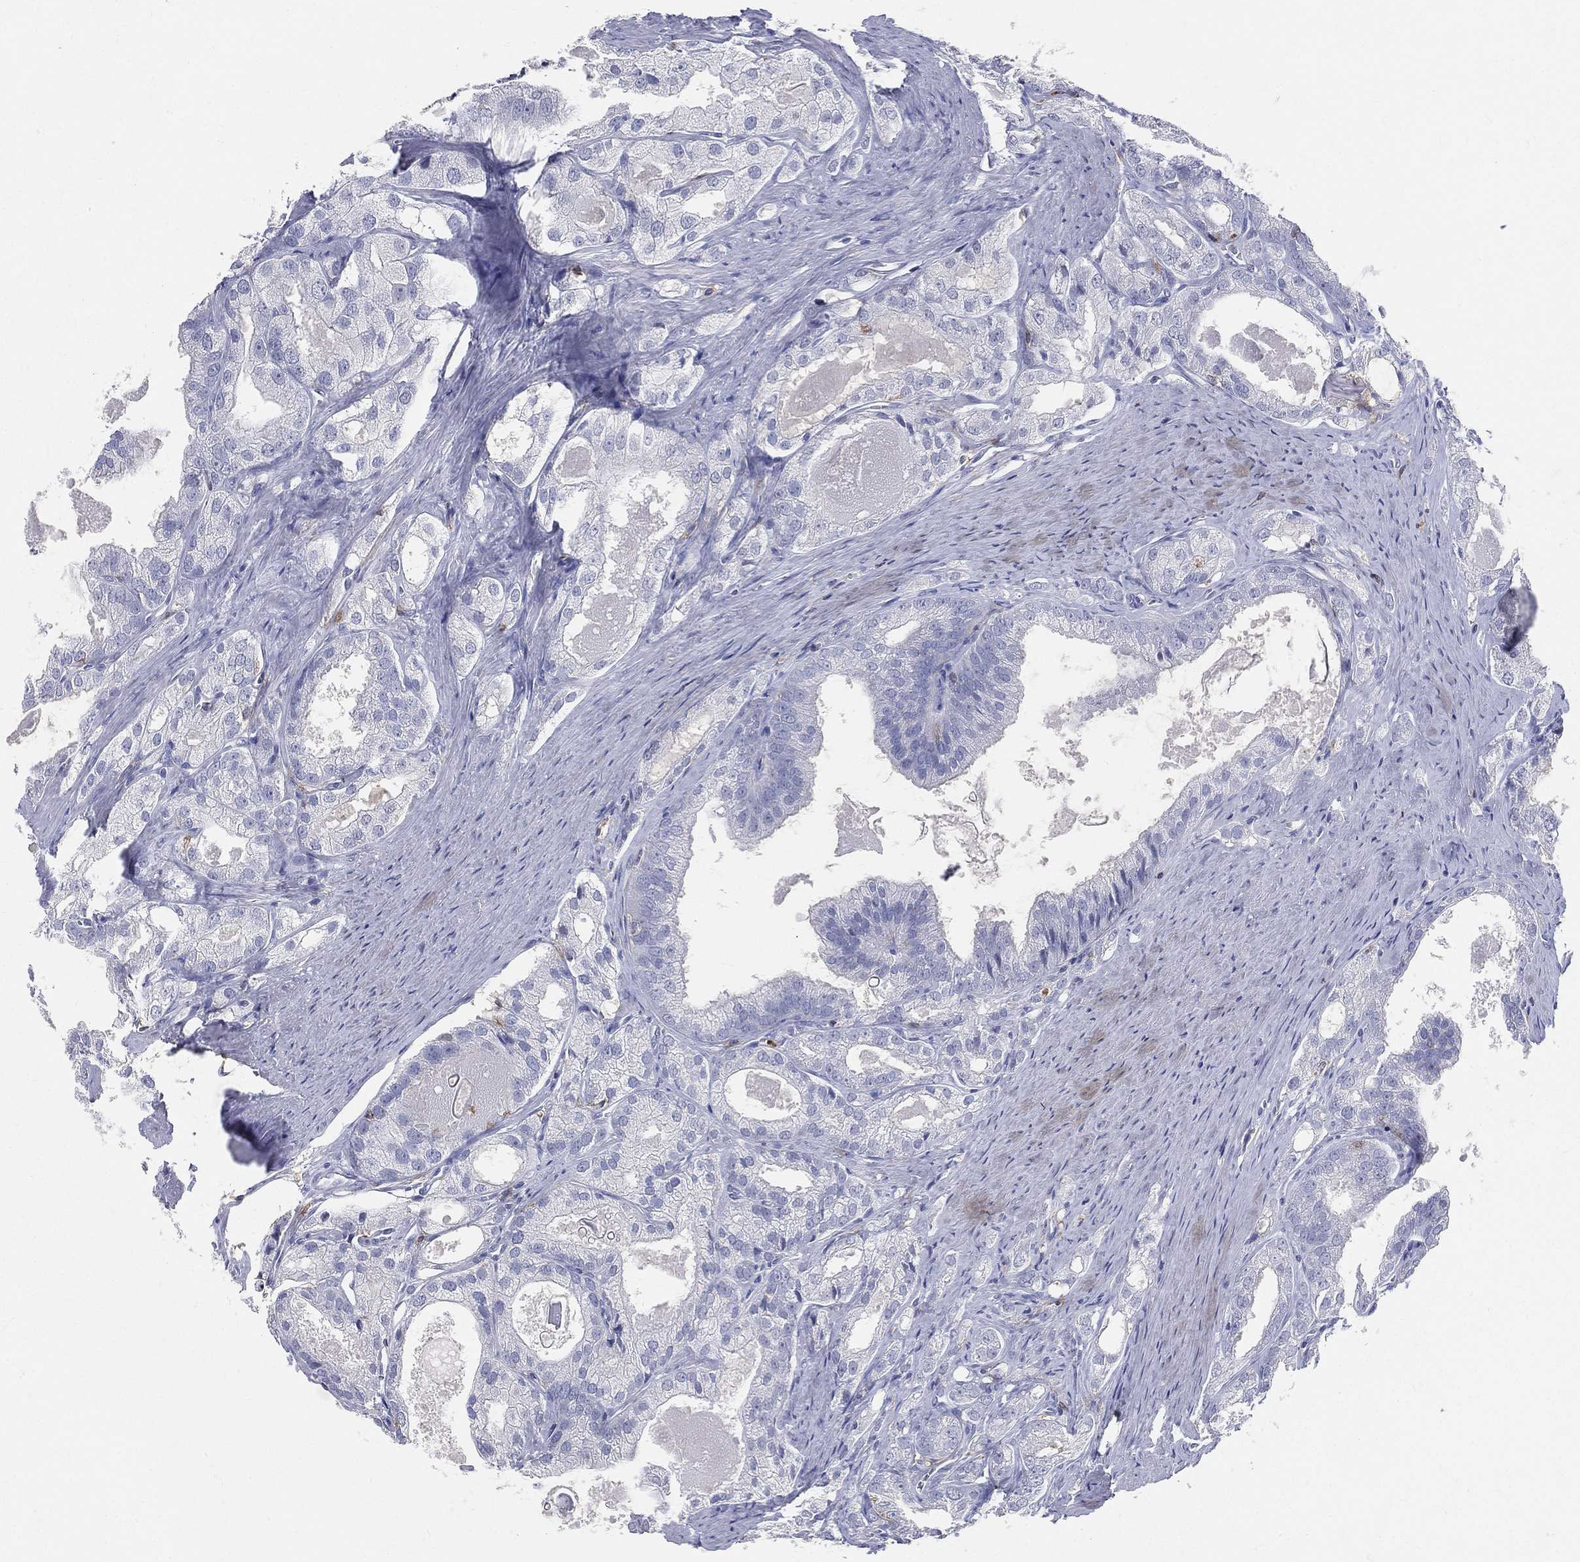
{"staining": {"intensity": "negative", "quantity": "none", "location": "none"}, "tissue": "prostate cancer", "cell_type": "Tumor cells", "image_type": "cancer", "snomed": [{"axis": "morphology", "description": "Adenocarcinoma, NOS"}, {"axis": "morphology", "description": "Adenocarcinoma, High grade"}, {"axis": "topography", "description": "Prostate"}], "caption": "Prostate cancer (adenocarcinoma) stained for a protein using immunohistochemistry shows no expression tumor cells.", "gene": "CD33", "patient": {"sex": "male", "age": 70}}